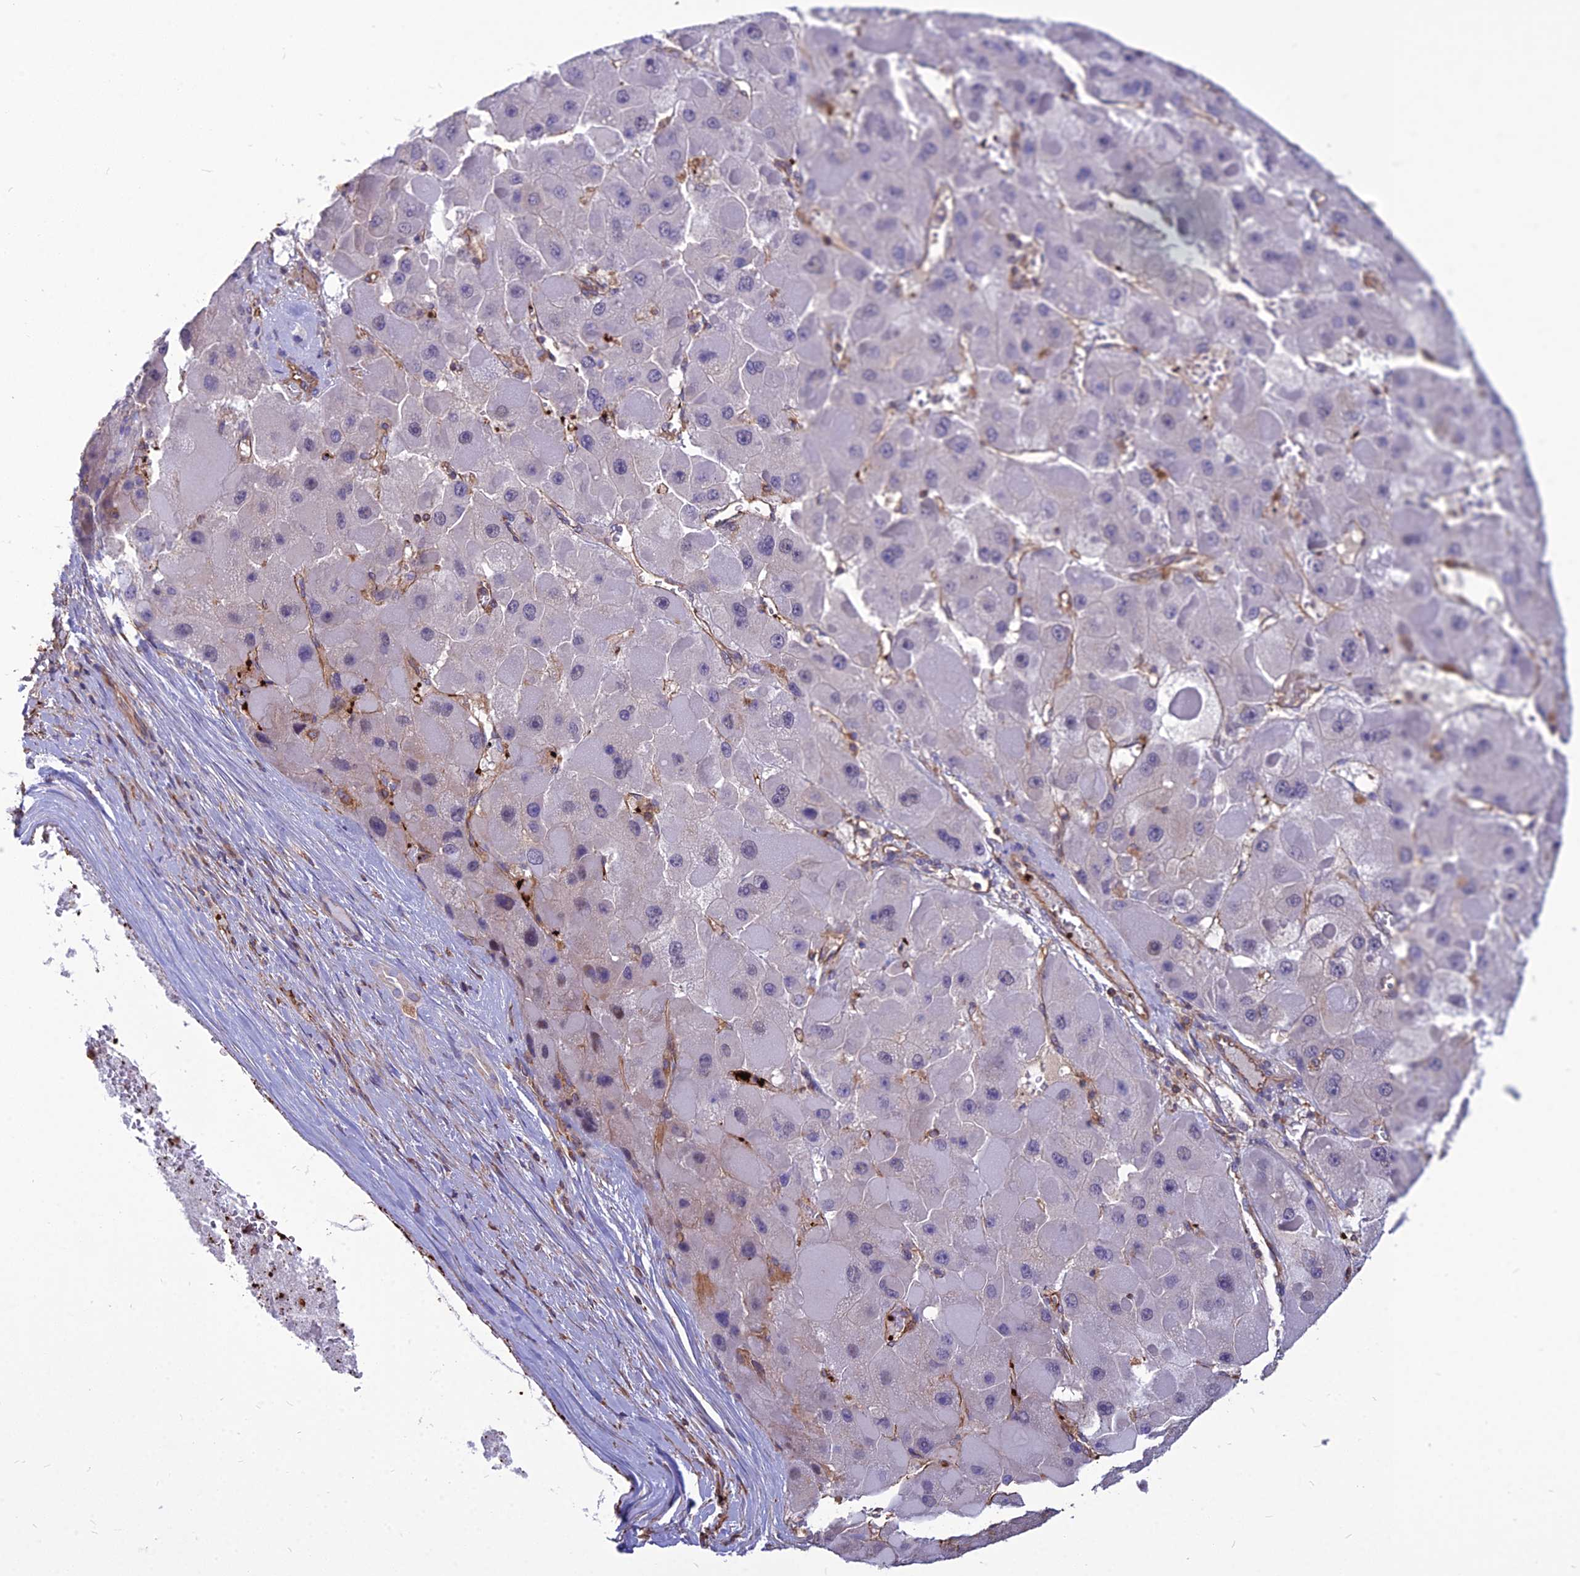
{"staining": {"intensity": "negative", "quantity": "none", "location": "none"}, "tissue": "liver cancer", "cell_type": "Tumor cells", "image_type": "cancer", "snomed": [{"axis": "morphology", "description": "Carcinoma, Hepatocellular, NOS"}, {"axis": "topography", "description": "Liver"}], "caption": "Liver cancer stained for a protein using IHC exhibits no positivity tumor cells.", "gene": "PSMD11", "patient": {"sex": "female", "age": 73}}